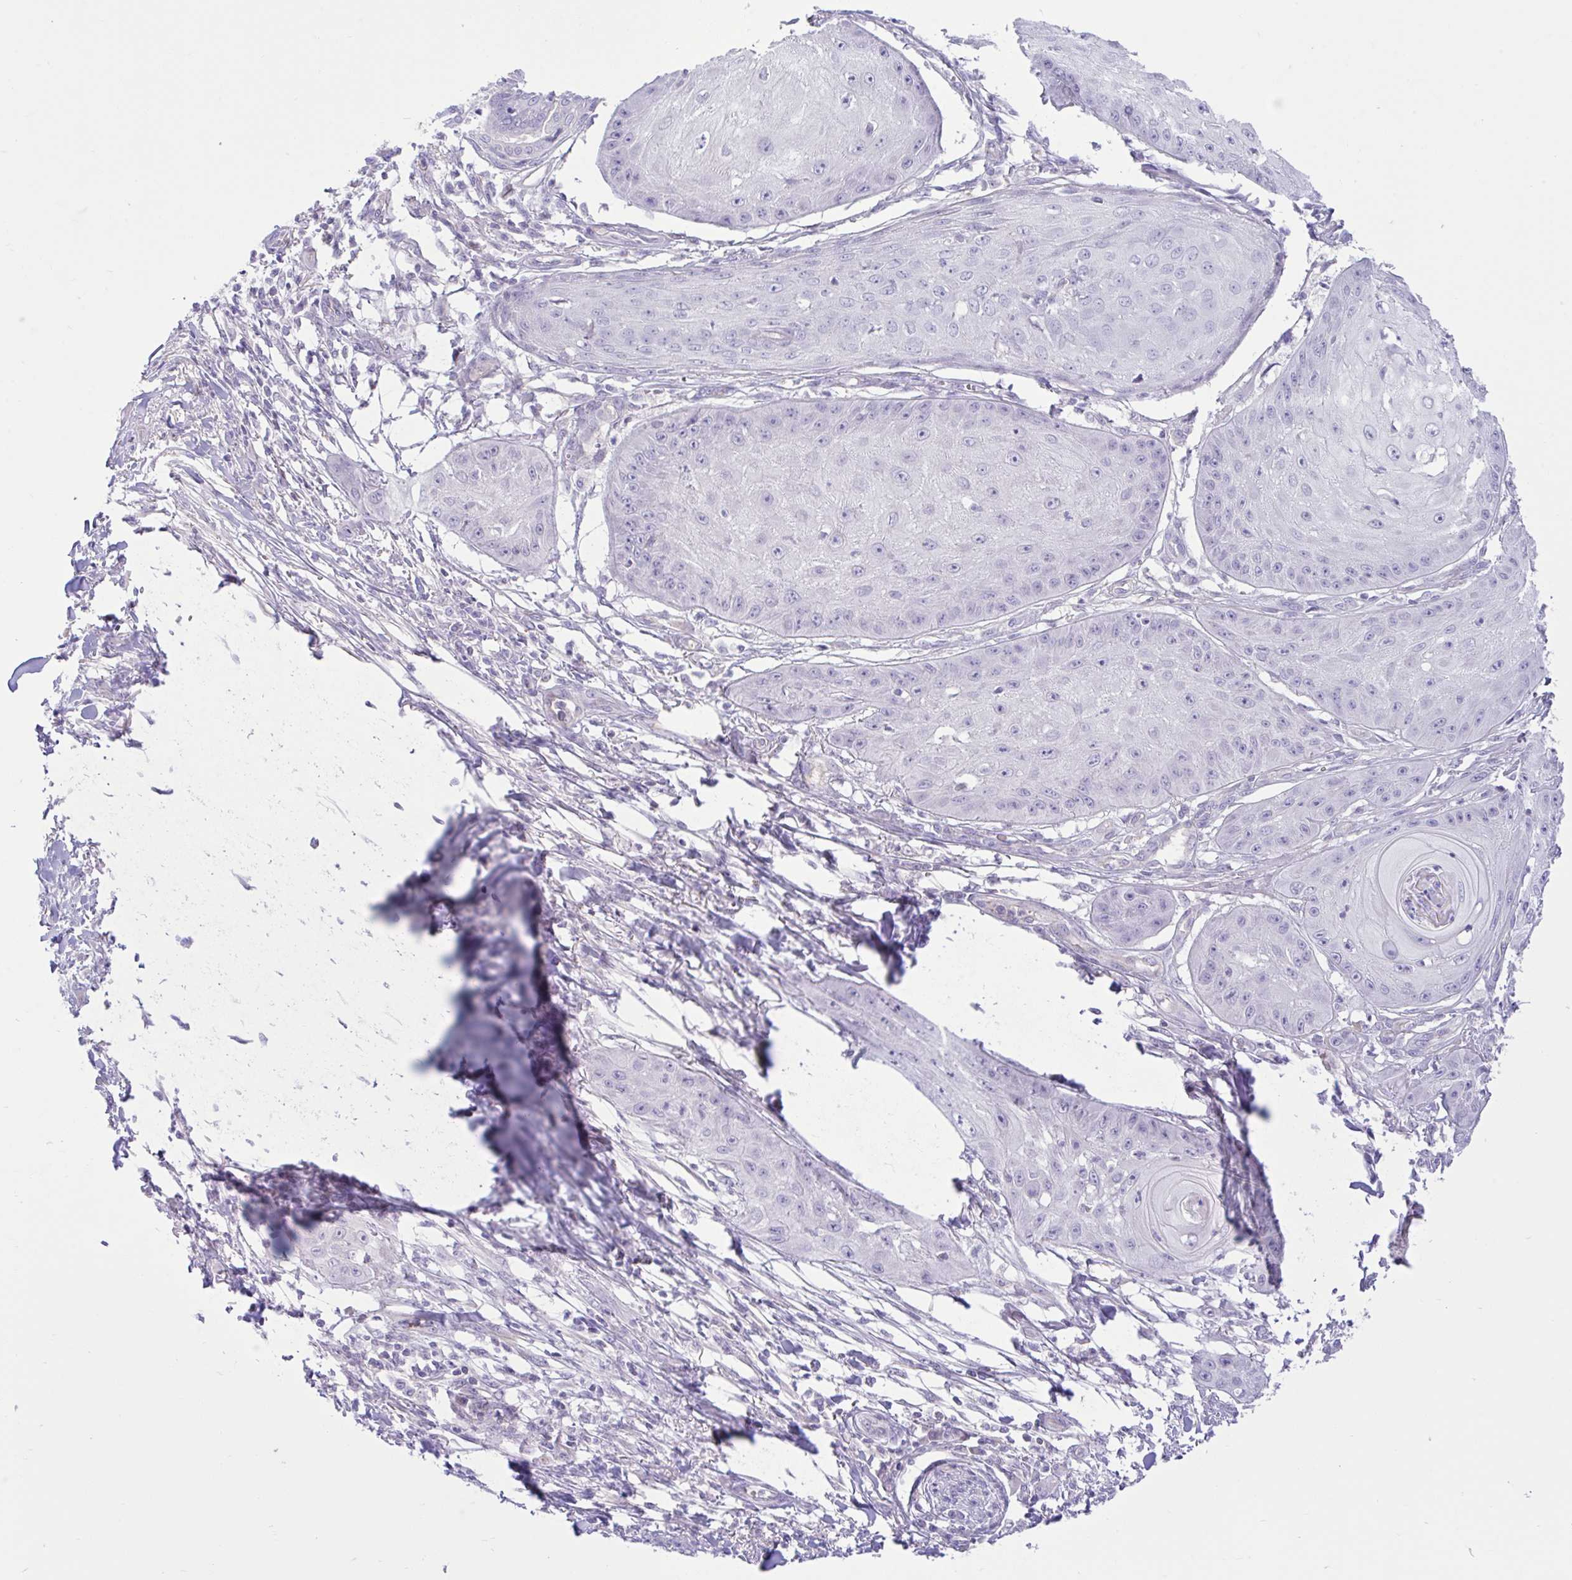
{"staining": {"intensity": "negative", "quantity": "none", "location": "none"}, "tissue": "skin cancer", "cell_type": "Tumor cells", "image_type": "cancer", "snomed": [{"axis": "morphology", "description": "Squamous cell carcinoma, NOS"}, {"axis": "topography", "description": "Skin"}], "caption": "The histopathology image exhibits no significant staining in tumor cells of skin squamous cell carcinoma.", "gene": "ZNF101", "patient": {"sex": "male", "age": 70}}